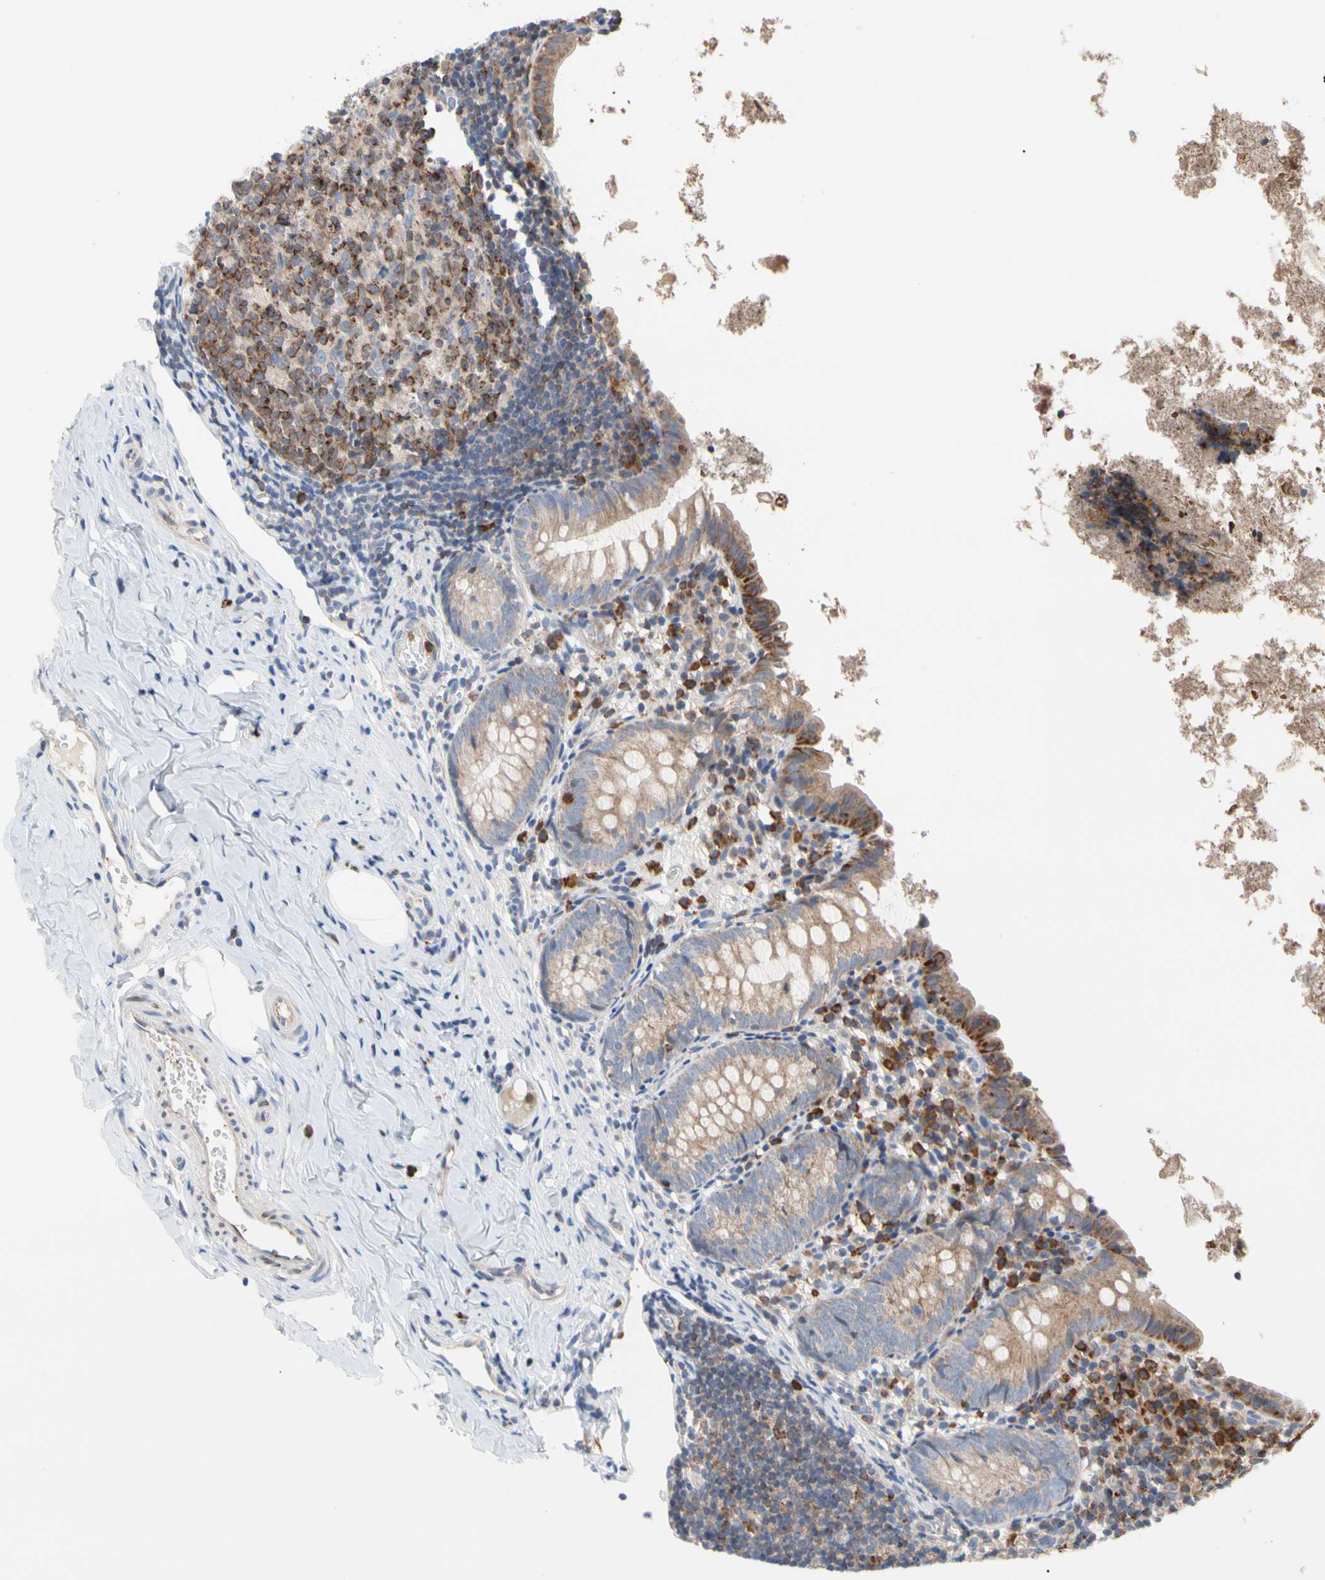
{"staining": {"intensity": "moderate", "quantity": ">75%", "location": "cytoplasmic/membranous"}, "tissue": "appendix", "cell_type": "Glandular cells", "image_type": "normal", "snomed": [{"axis": "morphology", "description": "Normal tissue, NOS"}, {"axis": "topography", "description": "Appendix"}], "caption": "This histopathology image demonstrates immunohistochemistry staining of normal human appendix, with medium moderate cytoplasmic/membranous positivity in approximately >75% of glandular cells.", "gene": "MCL1", "patient": {"sex": "female", "age": 10}}